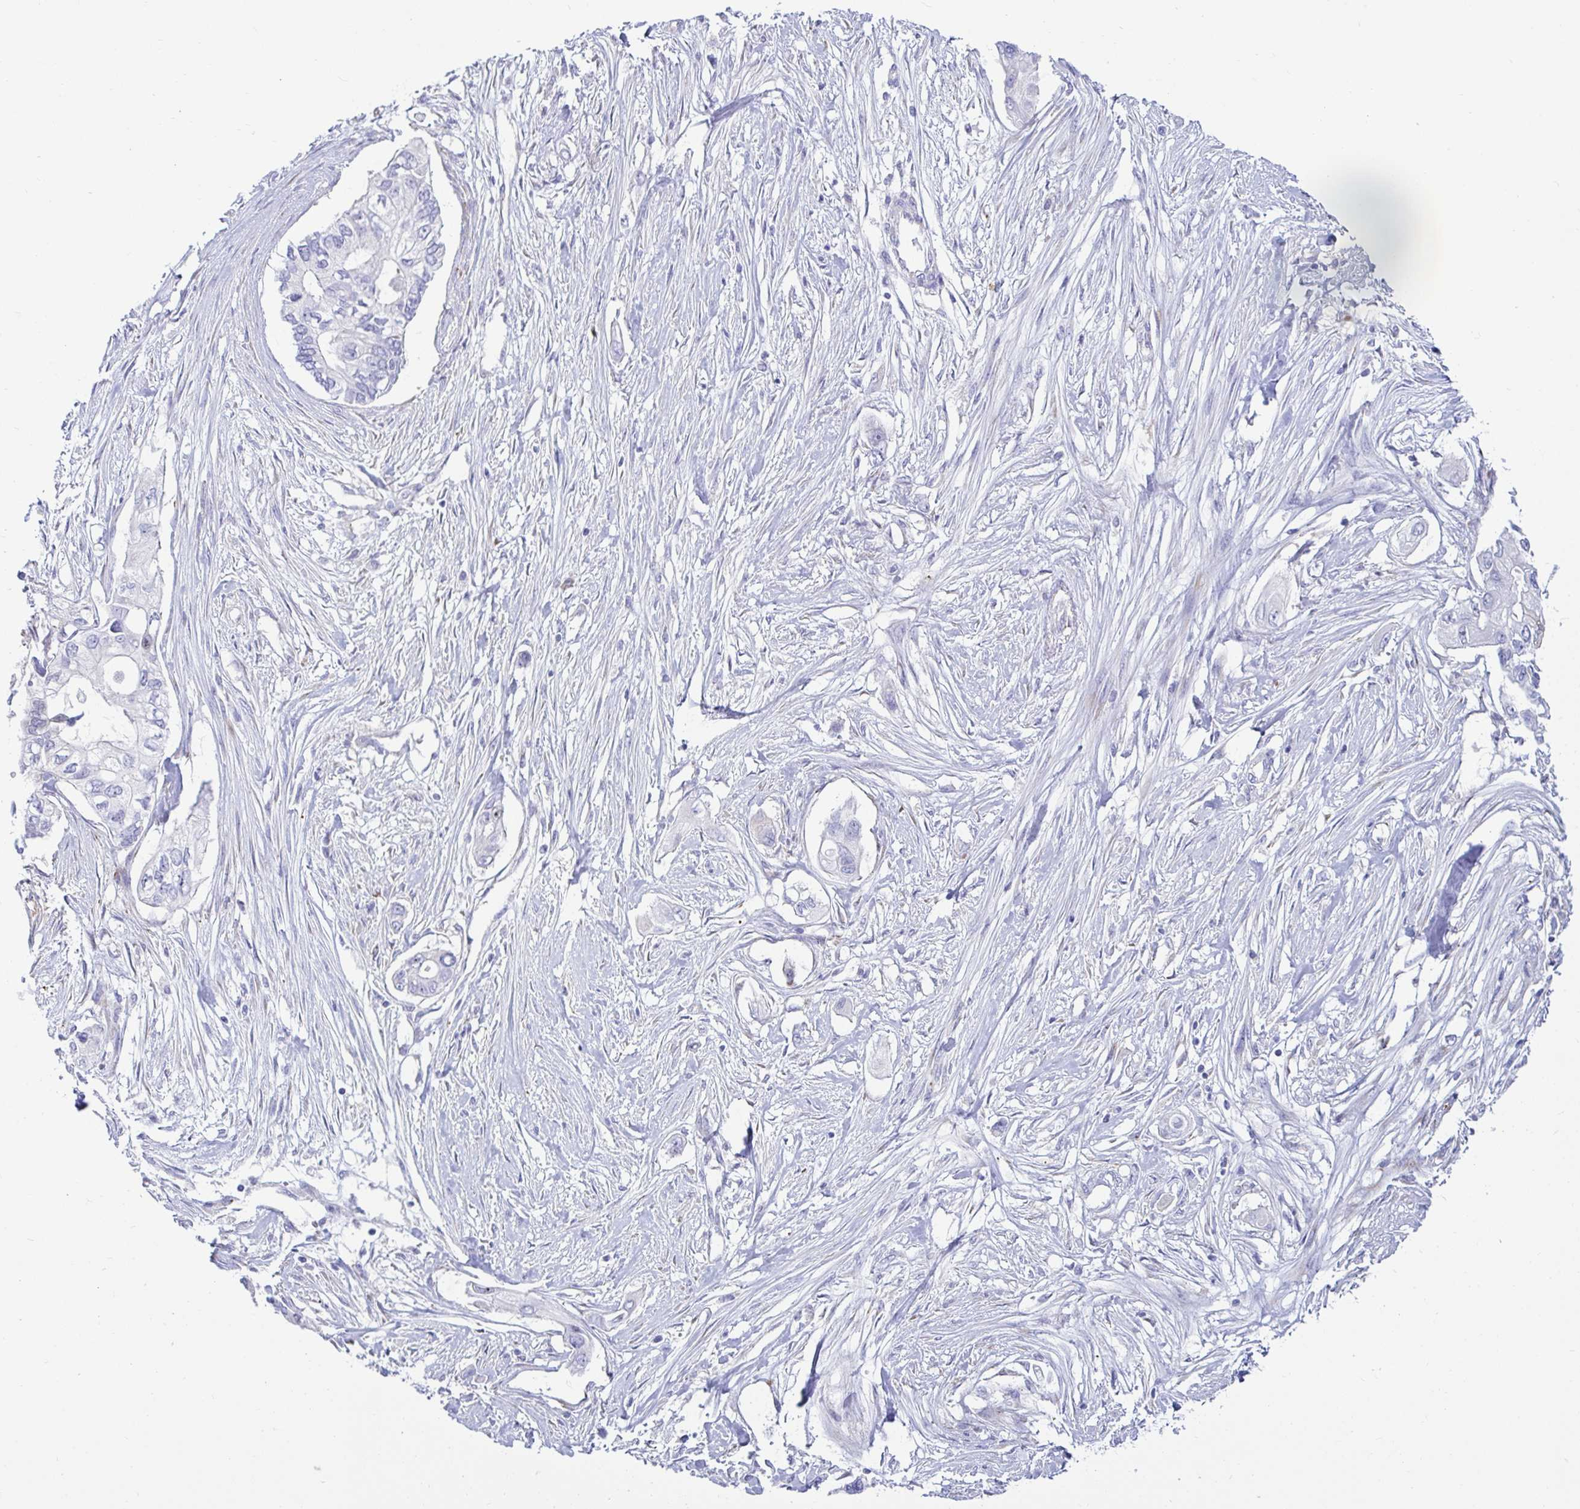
{"staining": {"intensity": "negative", "quantity": "none", "location": "none"}, "tissue": "pancreatic cancer", "cell_type": "Tumor cells", "image_type": "cancer", "snomed": [{"axis": "morphology", "description": "Adenocarcinoma, NOS"}, {"axis": "topography", "description": "Pancreas"}], "caption": "DAB immunohistochemical staining of human adenocarcinoma (pancreatic) displays no significant positivity in tumor cells.", "gene": "TFPI2", "patient": {"sex": "female", "age": 63}}